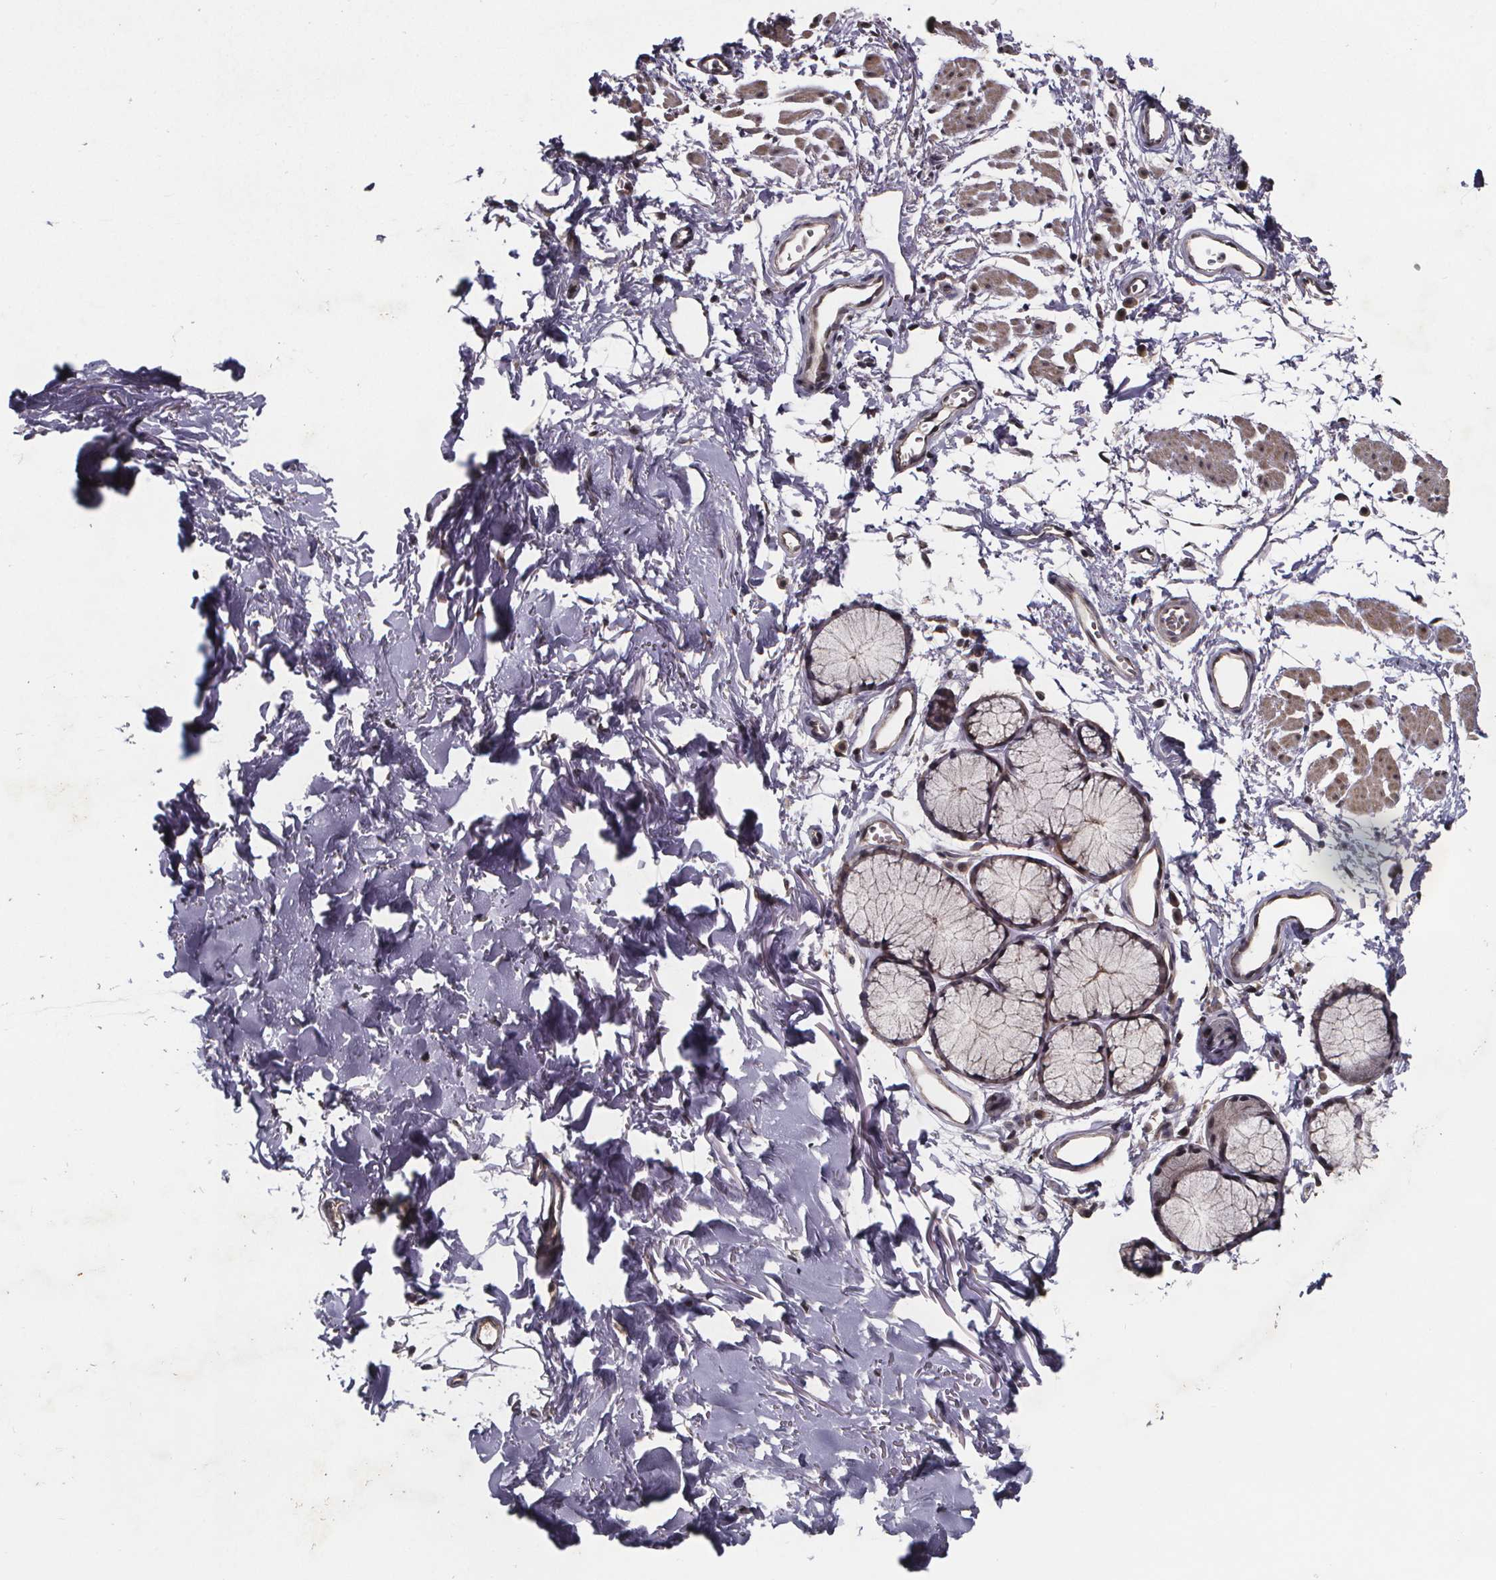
{"staining": {"intensity": "negative", "quantity": "none", "location": "none"}, "tissue": "adipose tissue", "cell_type": "Adipocytes", "image_type": "normal", "snomed": [{"axis": "morphology", "description": "Normal tissue, NOS"}, {"axis": "topography", "description": "Cartilage tissue"}, {"axis": "topography", "description": "Bronchus"}], "caption": "Immunohistochemistry of unremarkable adipose tissue exhibits no positivity in adipocytes.", "gene": "FN3KRP", "patient": {"sex": "female", "age": 79}}